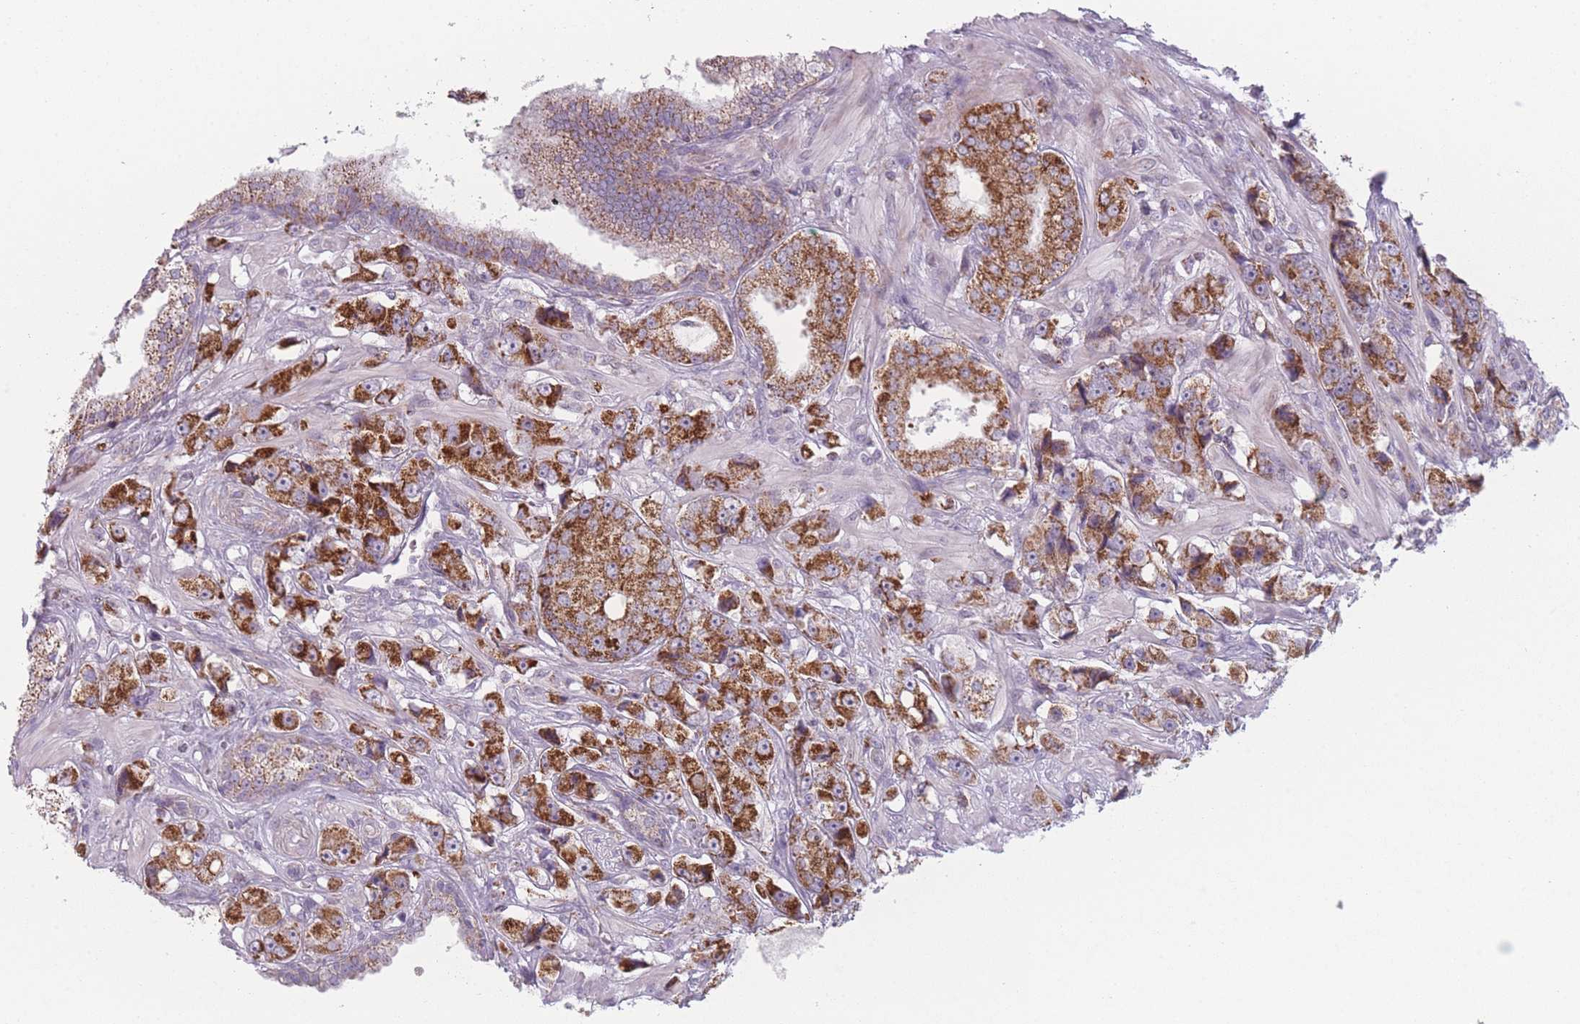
{"staining": {"intensity": "strong", "quantity": ">75%", "location": "cytoplasmic/membranous"}, "tissue": "prostate cancer", "cell_type": "Tumor cells", "image_type": "cancer", "snomed": [{"axis": "morphology", "description": "Adenocarcinoma, High grade"}, {"axis": "topography", "description": "Prostate"}], "caption": "Human high-grade adenocarcinoma (prostate) stained for a protein (brown) exhibits strong cytoplasmic/membranous positive positivity in approximately >75% of tumor cells.", "gene": "DCHS1", "patient": {"sex": "male", "age": 74}}